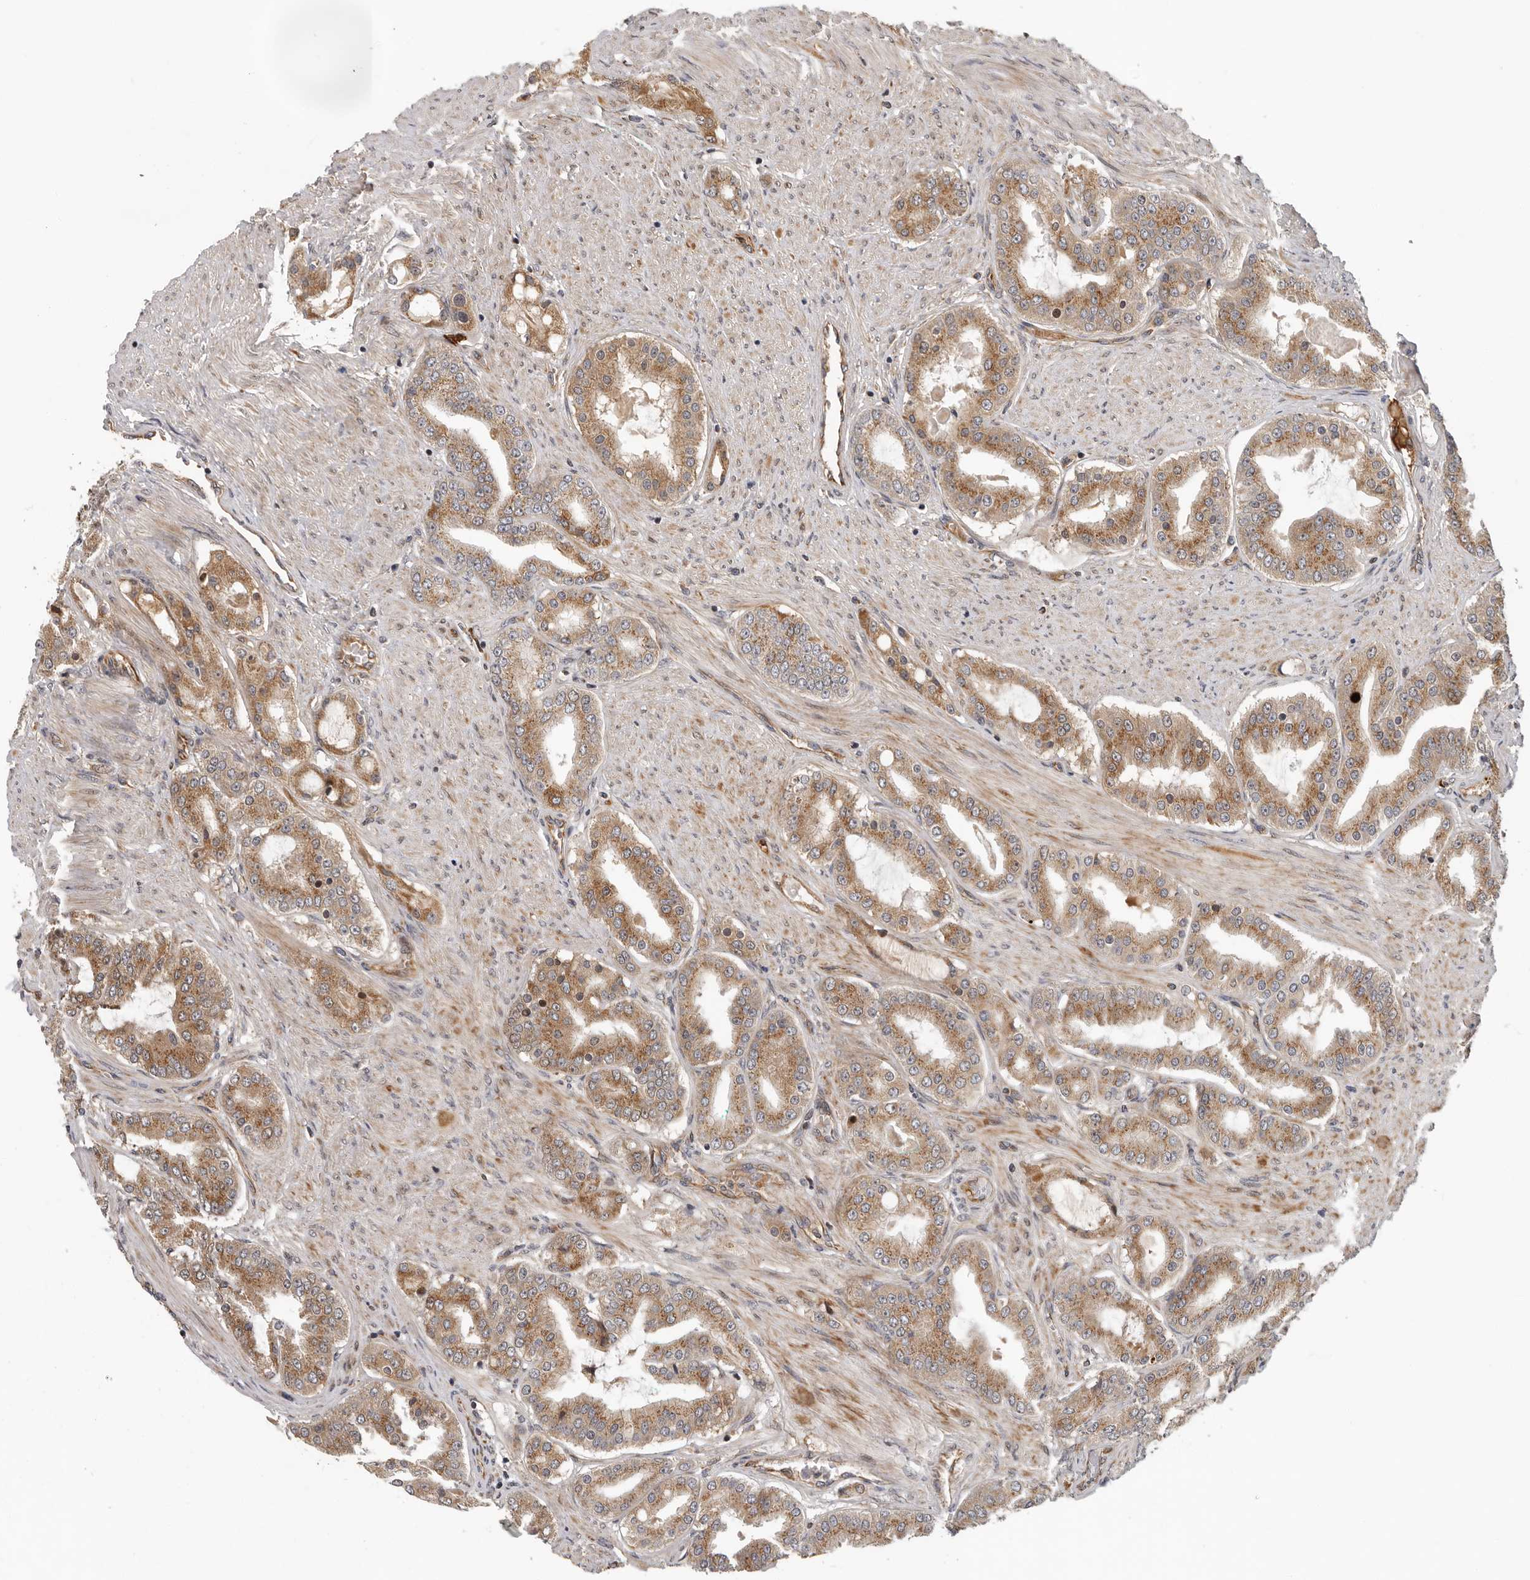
{"staining": {"intensity": "moderate", "quantity": ">75%", "location": "cytoplasmic/membranous"}, "tissue": "prostate cancer", "cell_type": "Tumor cells", "image_type": "cancer", "snomed": [{"axis": "morphology", "description": "Adenocarcinoma, High grade"}, {"axis": "topography", "description": "Prostate"}], "caption": "Immunohistochemistry (DAB) staining of human prostate cancer (adenocarcinoma (high-grade)) reveals moderate cytoplasmic/membranous protein staining in about >75% of tumor cells.", "gene": "RNF157", "patient": {"sex": "male", "age": 60}}